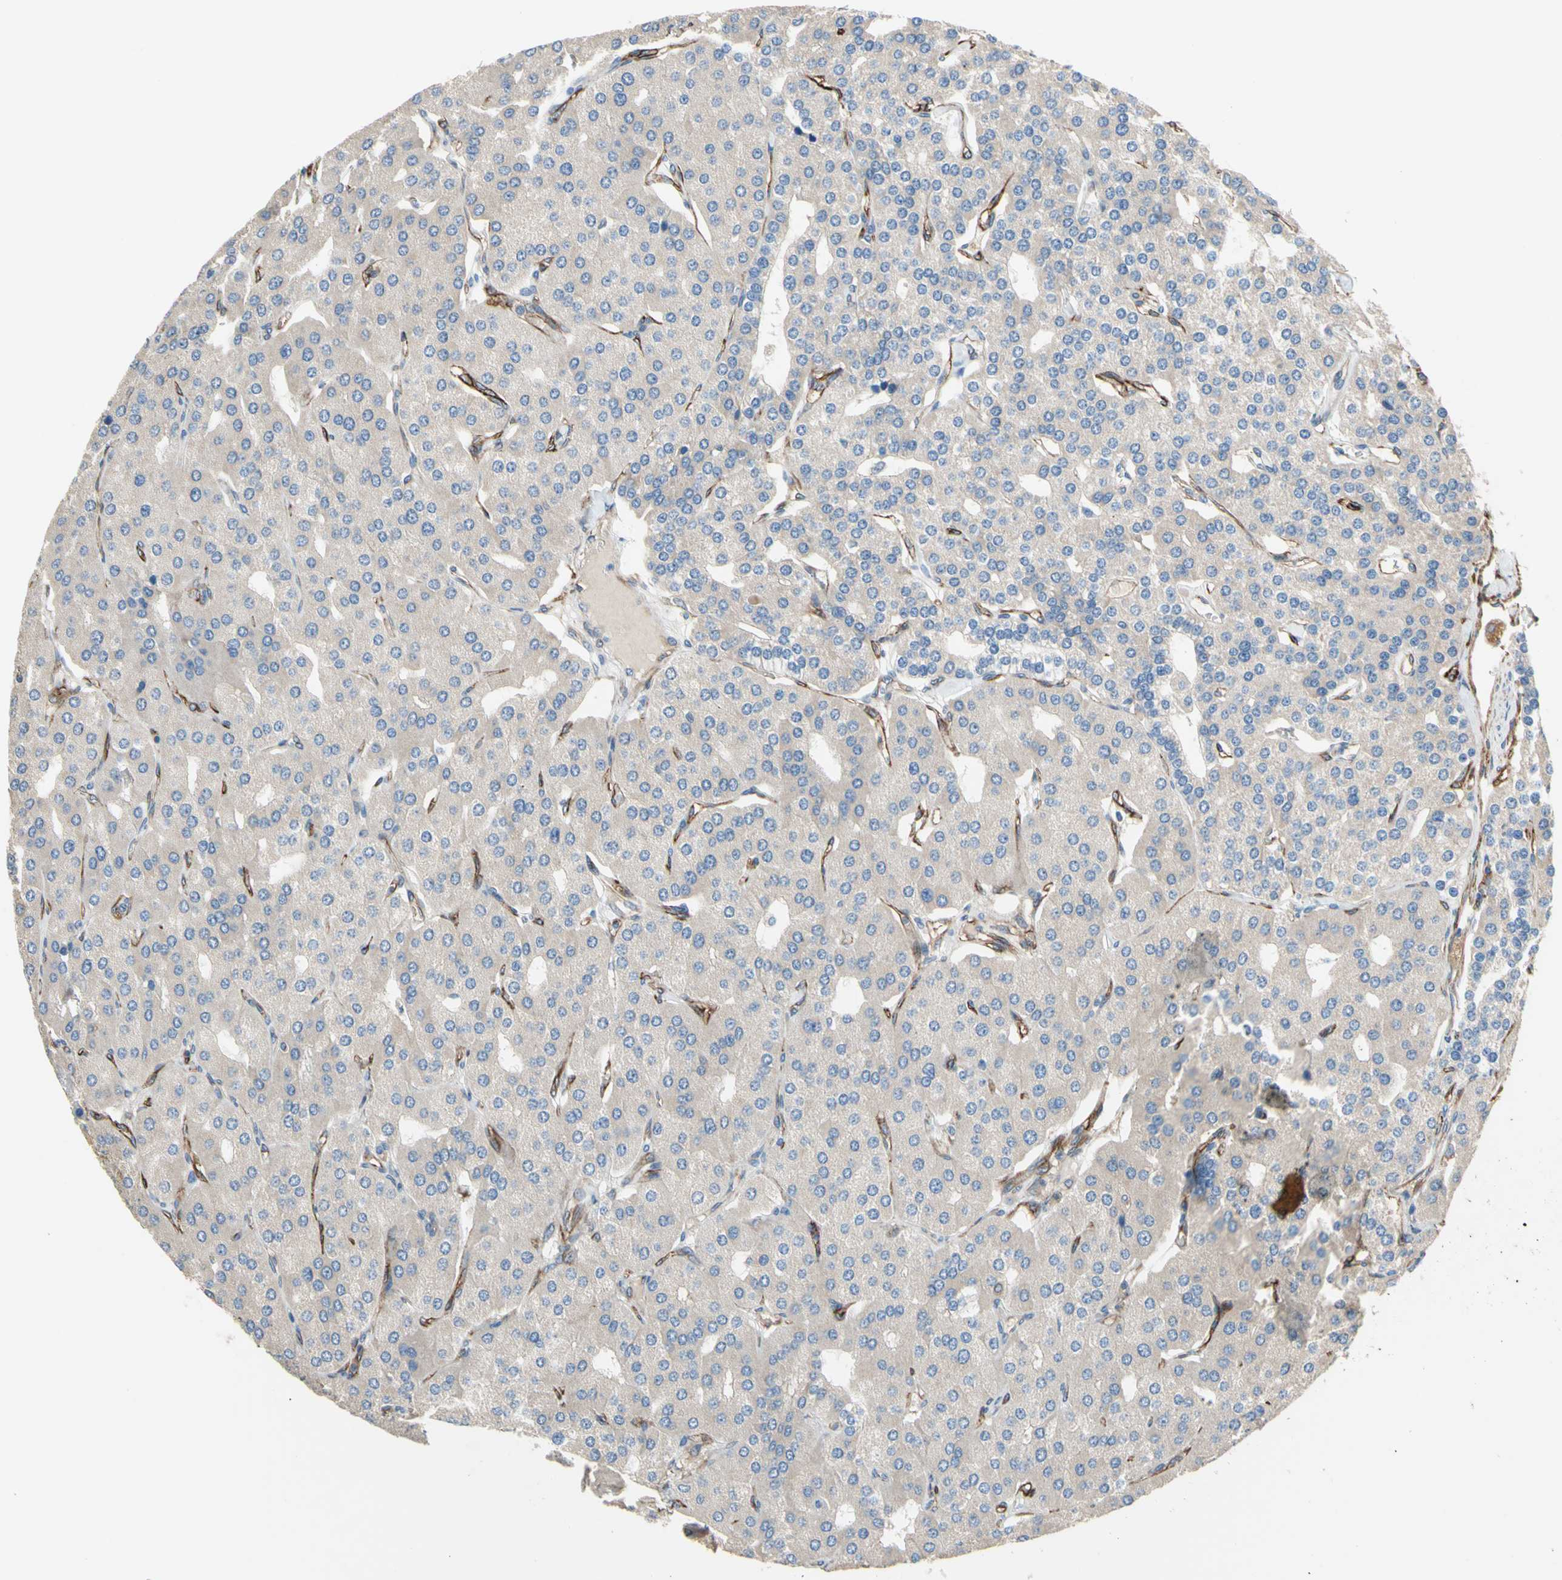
{"staining": {"intensity": "weak", "quantity": ">75%", "location": "cytoplasmic/membranous"}, "tissue": "parathyroid gland", "cell_type": "Glandular cells", "image_type": "normal", "snomed": [{"axis": "morphology", "description": "Normal tissue, NOS"}, {"axis": "morphology", "description": "Adenoma, NOS"}, {"axis": "topography", "description": "Parathyroid gland"}], "caption": "Glandular cells reveal weak cytoplasmic/membranous positivity in approximately >75% of cells in normal parathyroid gland.", "gene": "TRAF2", "patient": {"sex": "female", "age": 86}}